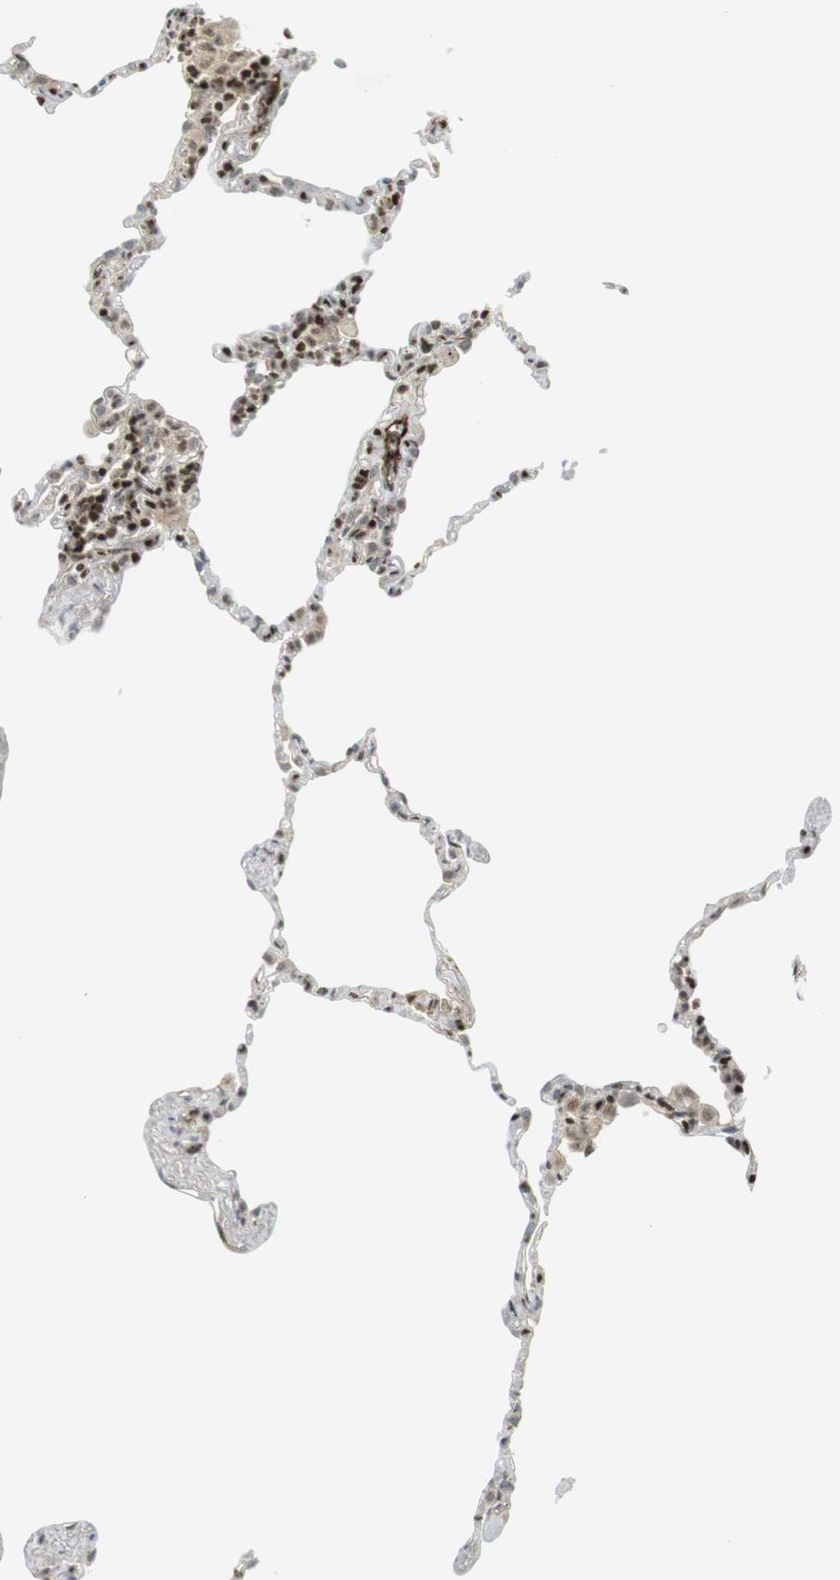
{"staining": {"intensity": "moderate", "quantity": "25%-75%", "location": "nuclear"}, "tissue": "lung", "cell_type": "Alveolar cells", "image_type": "normal", "snomed": [{"axis": "morphology", "description": "Normal tissue, NOS"}, {"axis": "topography", "description": "Lung"}], "caption": "High-magnification brightfield microscopy of benign lung stained with DAB (brown) and counterstained with hematoxylin (blue). alveolar cells exhibit moderate nuclear expression is seen in approximately25%-75% of cells.", "gene": "PPP1R13B", "patient": {"sex": "male", "age": 59}}